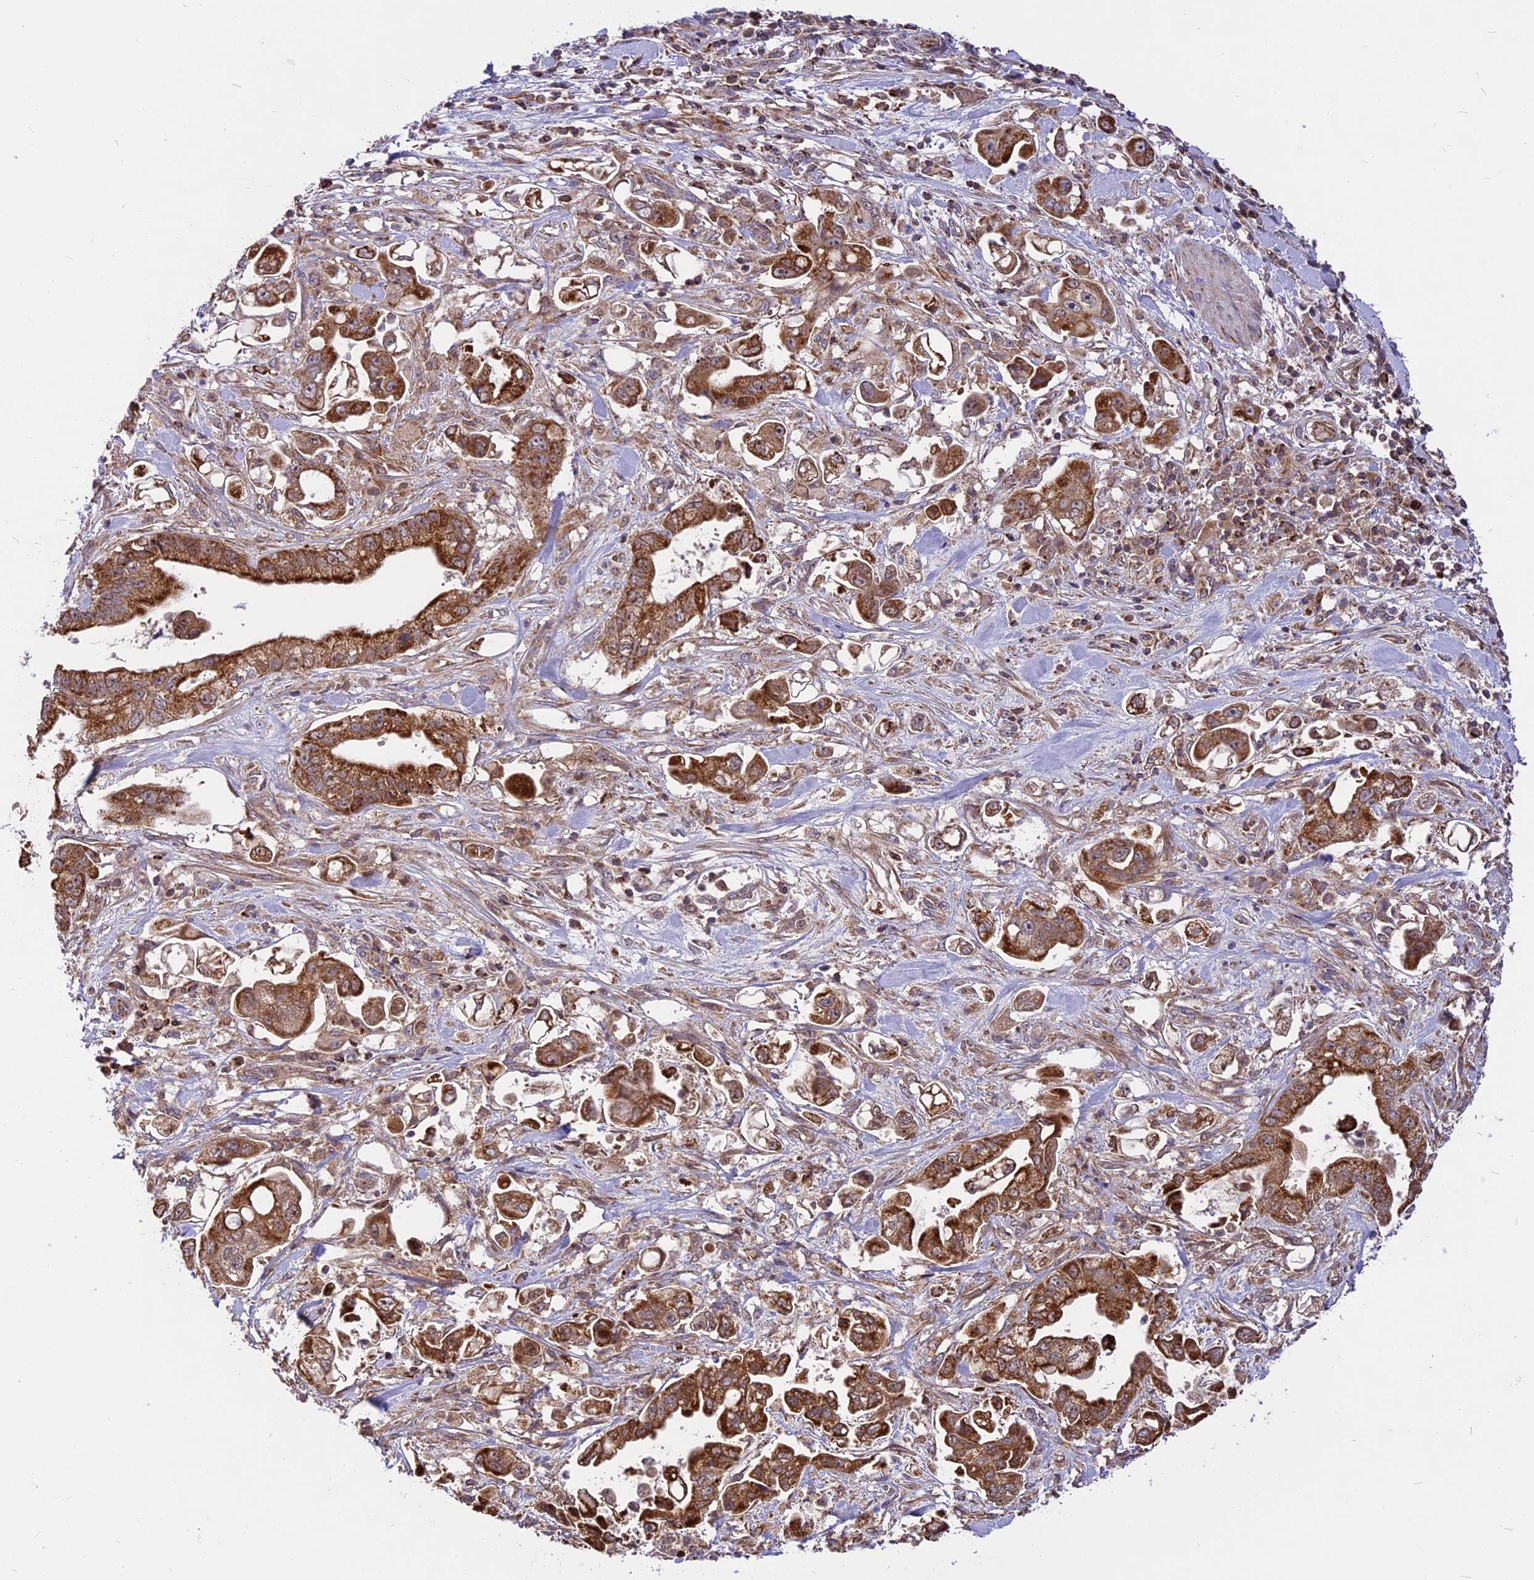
{"staining": {"intensity": "strong", "quantity": ">75%", "location": "cytoplasmic/membranous"}, "tissue": "stomach cancer", "cell_type": "Tumor cells", "image_type": "cancer", "snomed": [{"axis": "morphology", "description": "Adenocarcinoma, NOS"}, {"axis": "topography", "description": "Stomach"}], "caption": "The histopathology image reveals a brown stain indicating the presence of a protein in the cytoplasmic/membranous of tumor cells in stomach cancer. (DAB (3,3'-diaminobenzidine) IHC, brown staining for protein, blue staining for nuclei).", "gene": "COX17", "patient": {"sex": "male", "age": 62}}